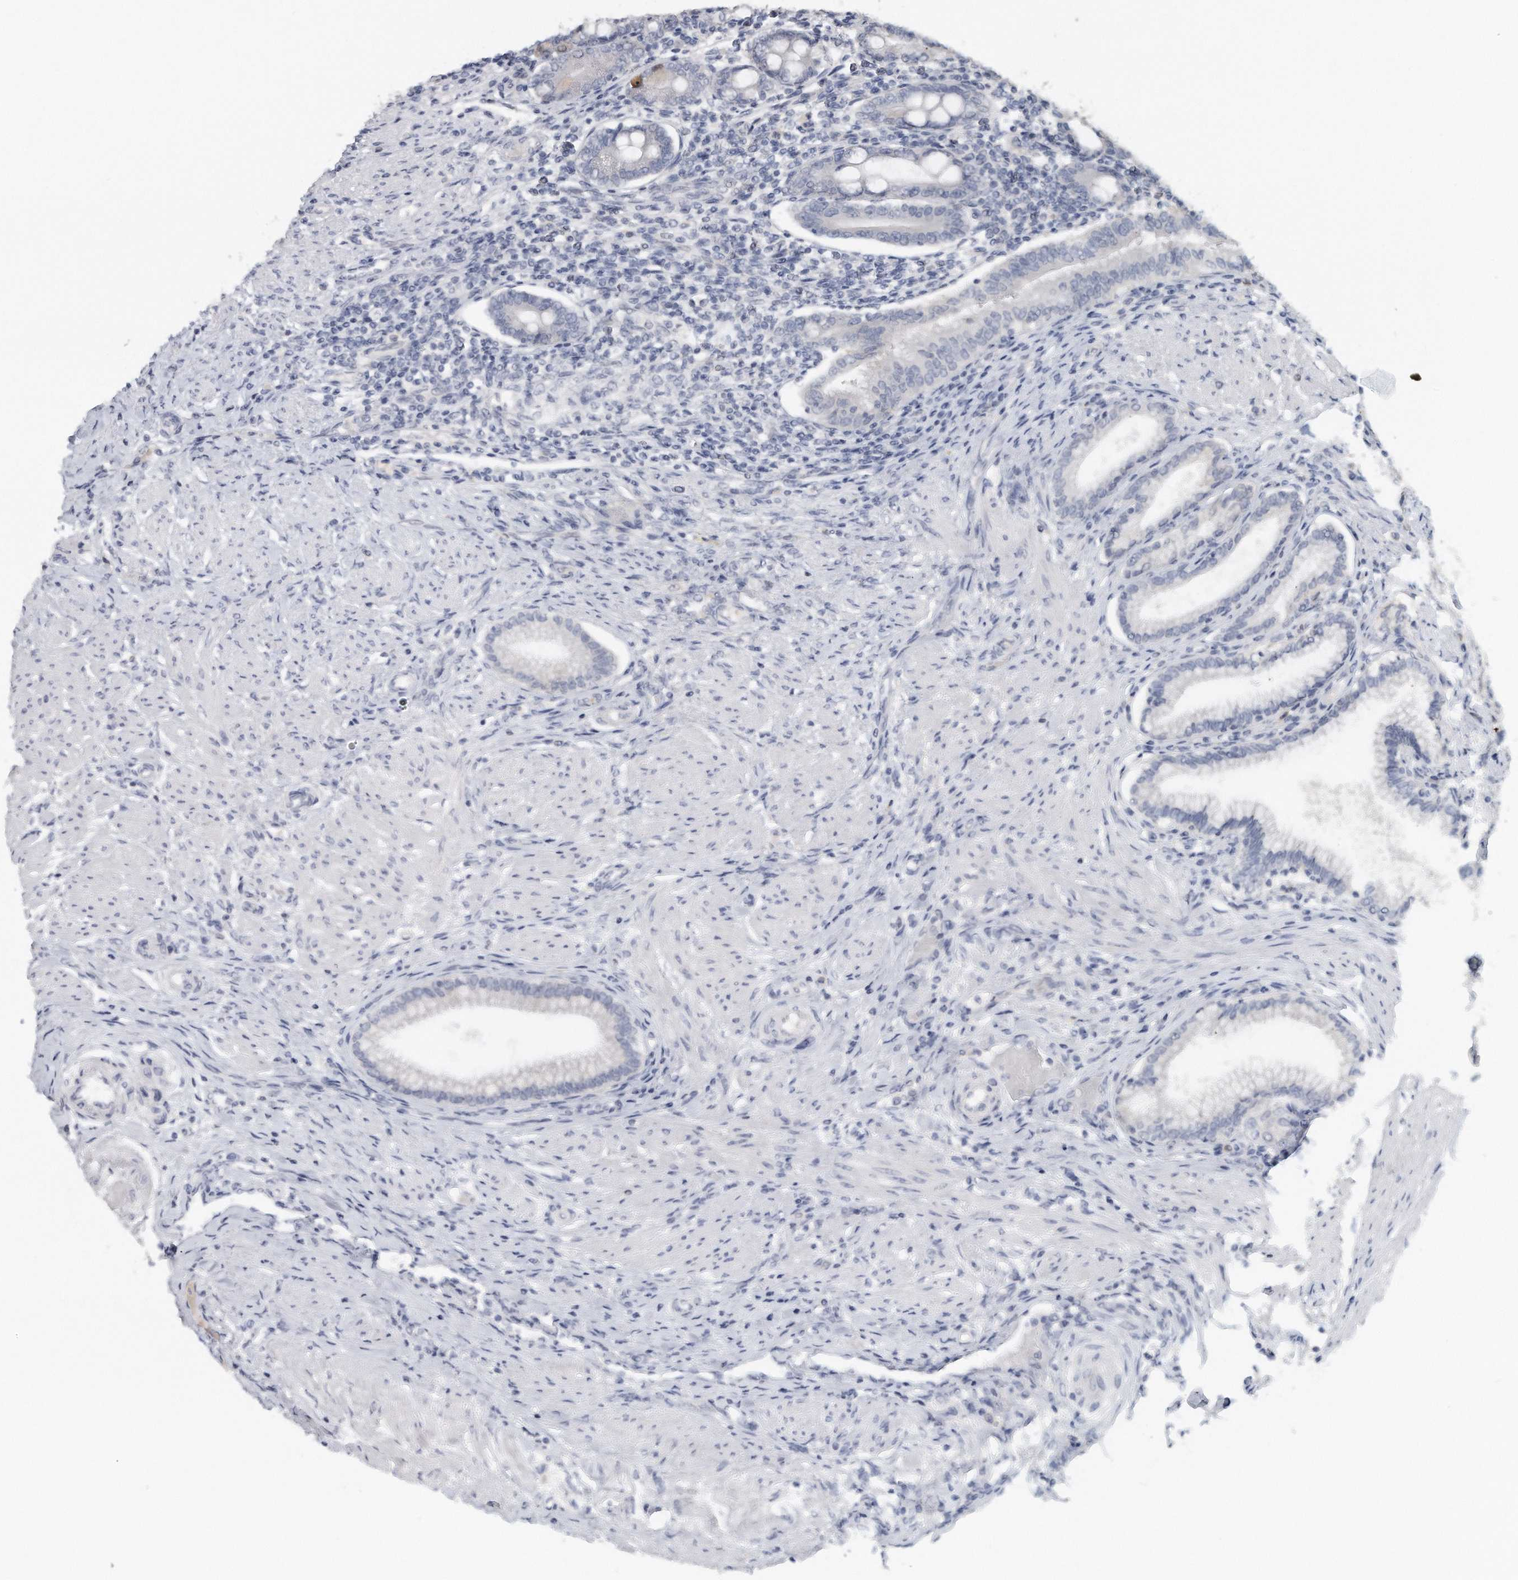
{"staining": {"intensity": "negative", "quantity": "none", "location": "none"}, "tissue": "duodenum", "cell_type": "Glandular cells", "image_type": "normal", "snomed": [{"axis": "morphology", "description": "Normal tissue, NOS"}, {"axis": "morphology", "description": "Adenocarcinoma, NOS"}, {"axis": "topography", "description": "Pancreas"}, {"axis": "topography", "description": "Duodenum"}], "caption": "High power microscopy photomicrograph of an IHC micrograph of normal duodenum, revealing no significant staining in glandular cells. The staining was performed using DAB to visualize the protein expression in brown, while the nuclei were stained in blue with hematoxylin (Magnification: 20x).", "gene": "DDX43", "patient": {"sex": "male", "age": 50}}